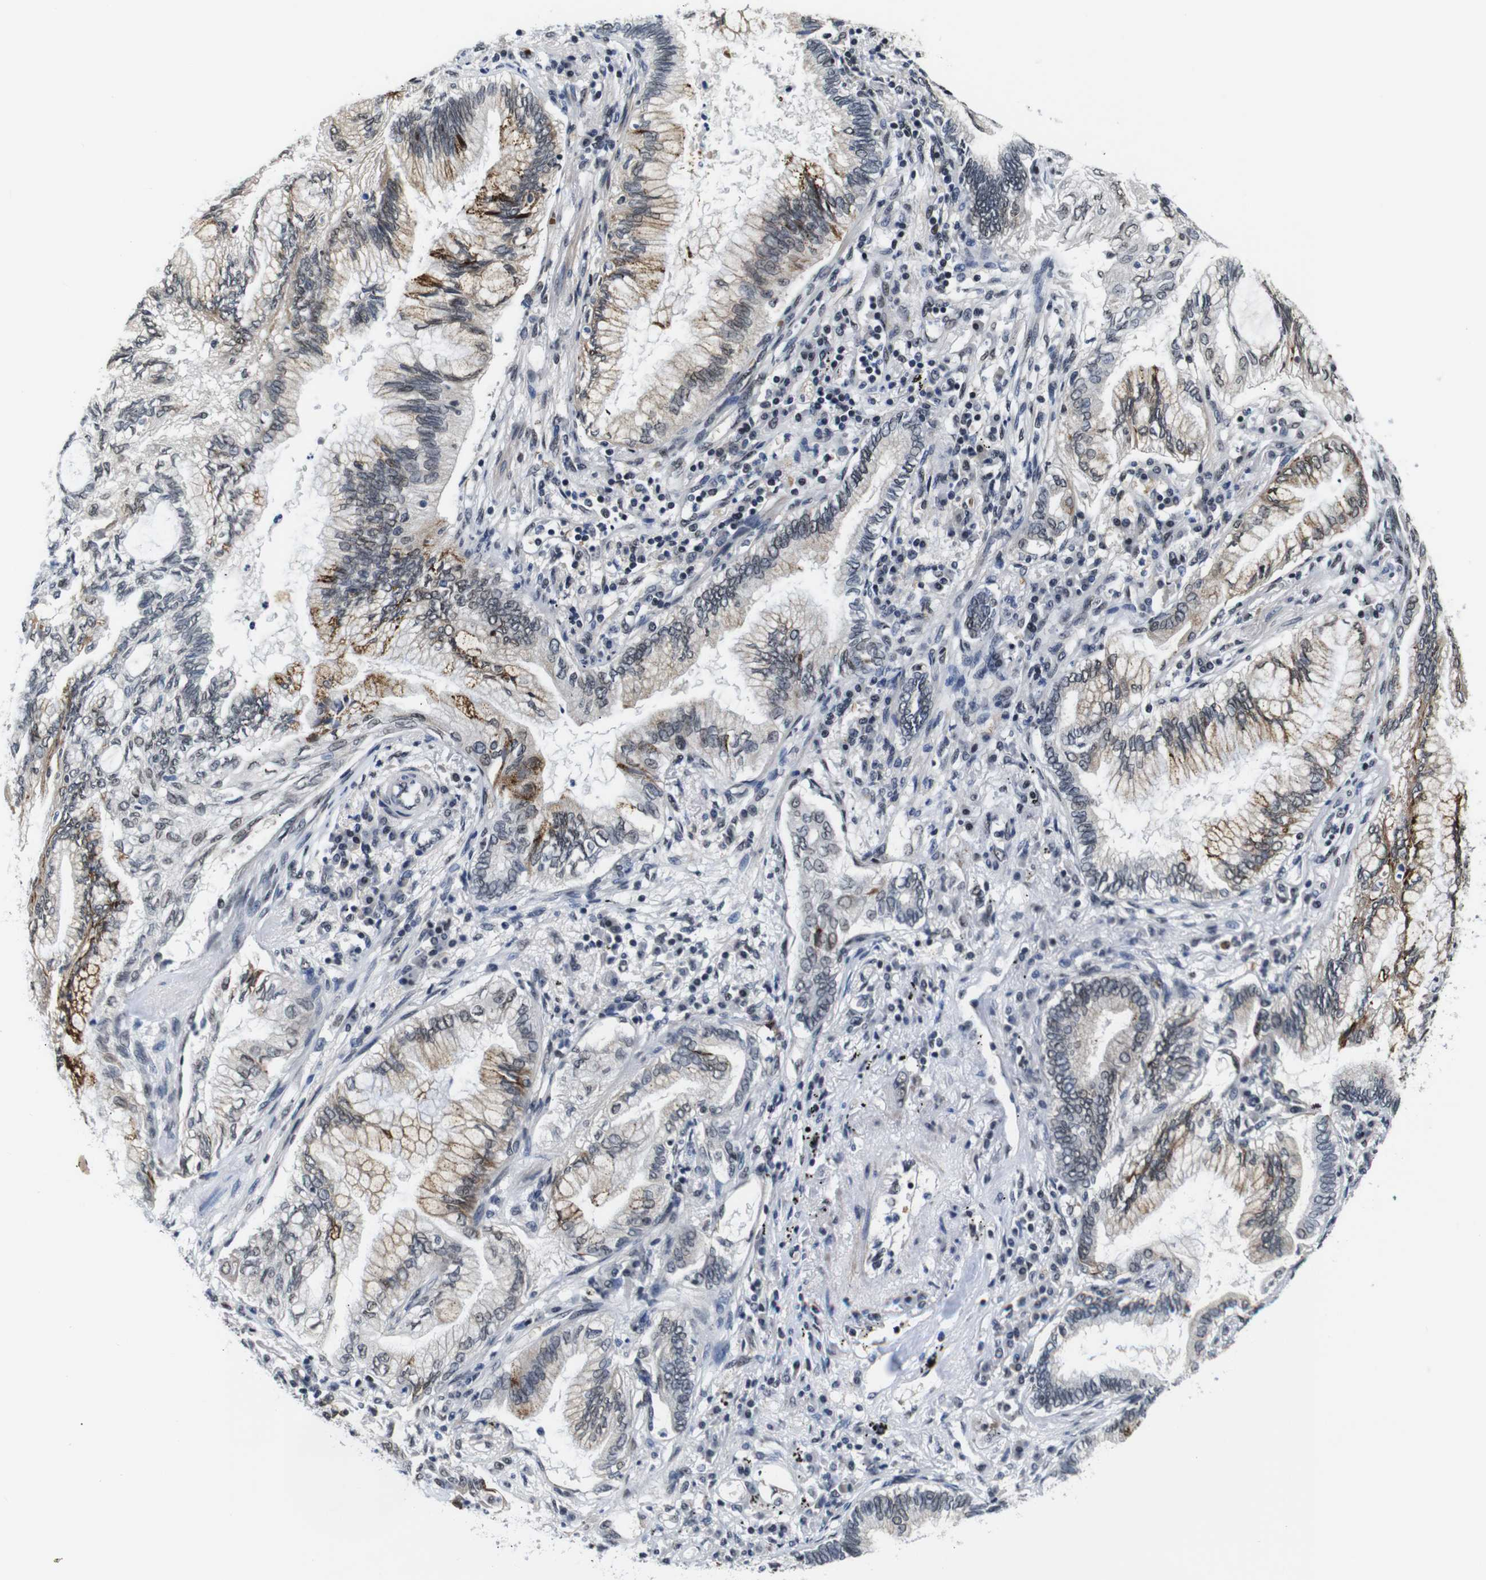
{"staining": {"intensity": "moderate", "quantity": "25%-75%", "location": "cytoplasmic/membranous"}, "tissue": "lung cancer", "cell_type": "Tumor cells", "image_type": "cancer", "snomed": [{"axis": "morphology", "description": "Normal tissue, NOS"}, {"axis": "morphology", "description": "Adenocarcinoma, NOS"}, {"axis": "topography", "description": "Bronchus"}, {"axis": "topography", "description": "Lung"}], "caption": "This photomicrograph shows lung adenocarcinoma stained with immunohistochemistry (IHC) to label a protein in brown. The cytoplasmic/membranous of tumor cells show moderate positivity for the protein. Nuclei are counter-stained blue.", "gene": "ILDR2", "patient": {"sex": "female", "age": 70}}